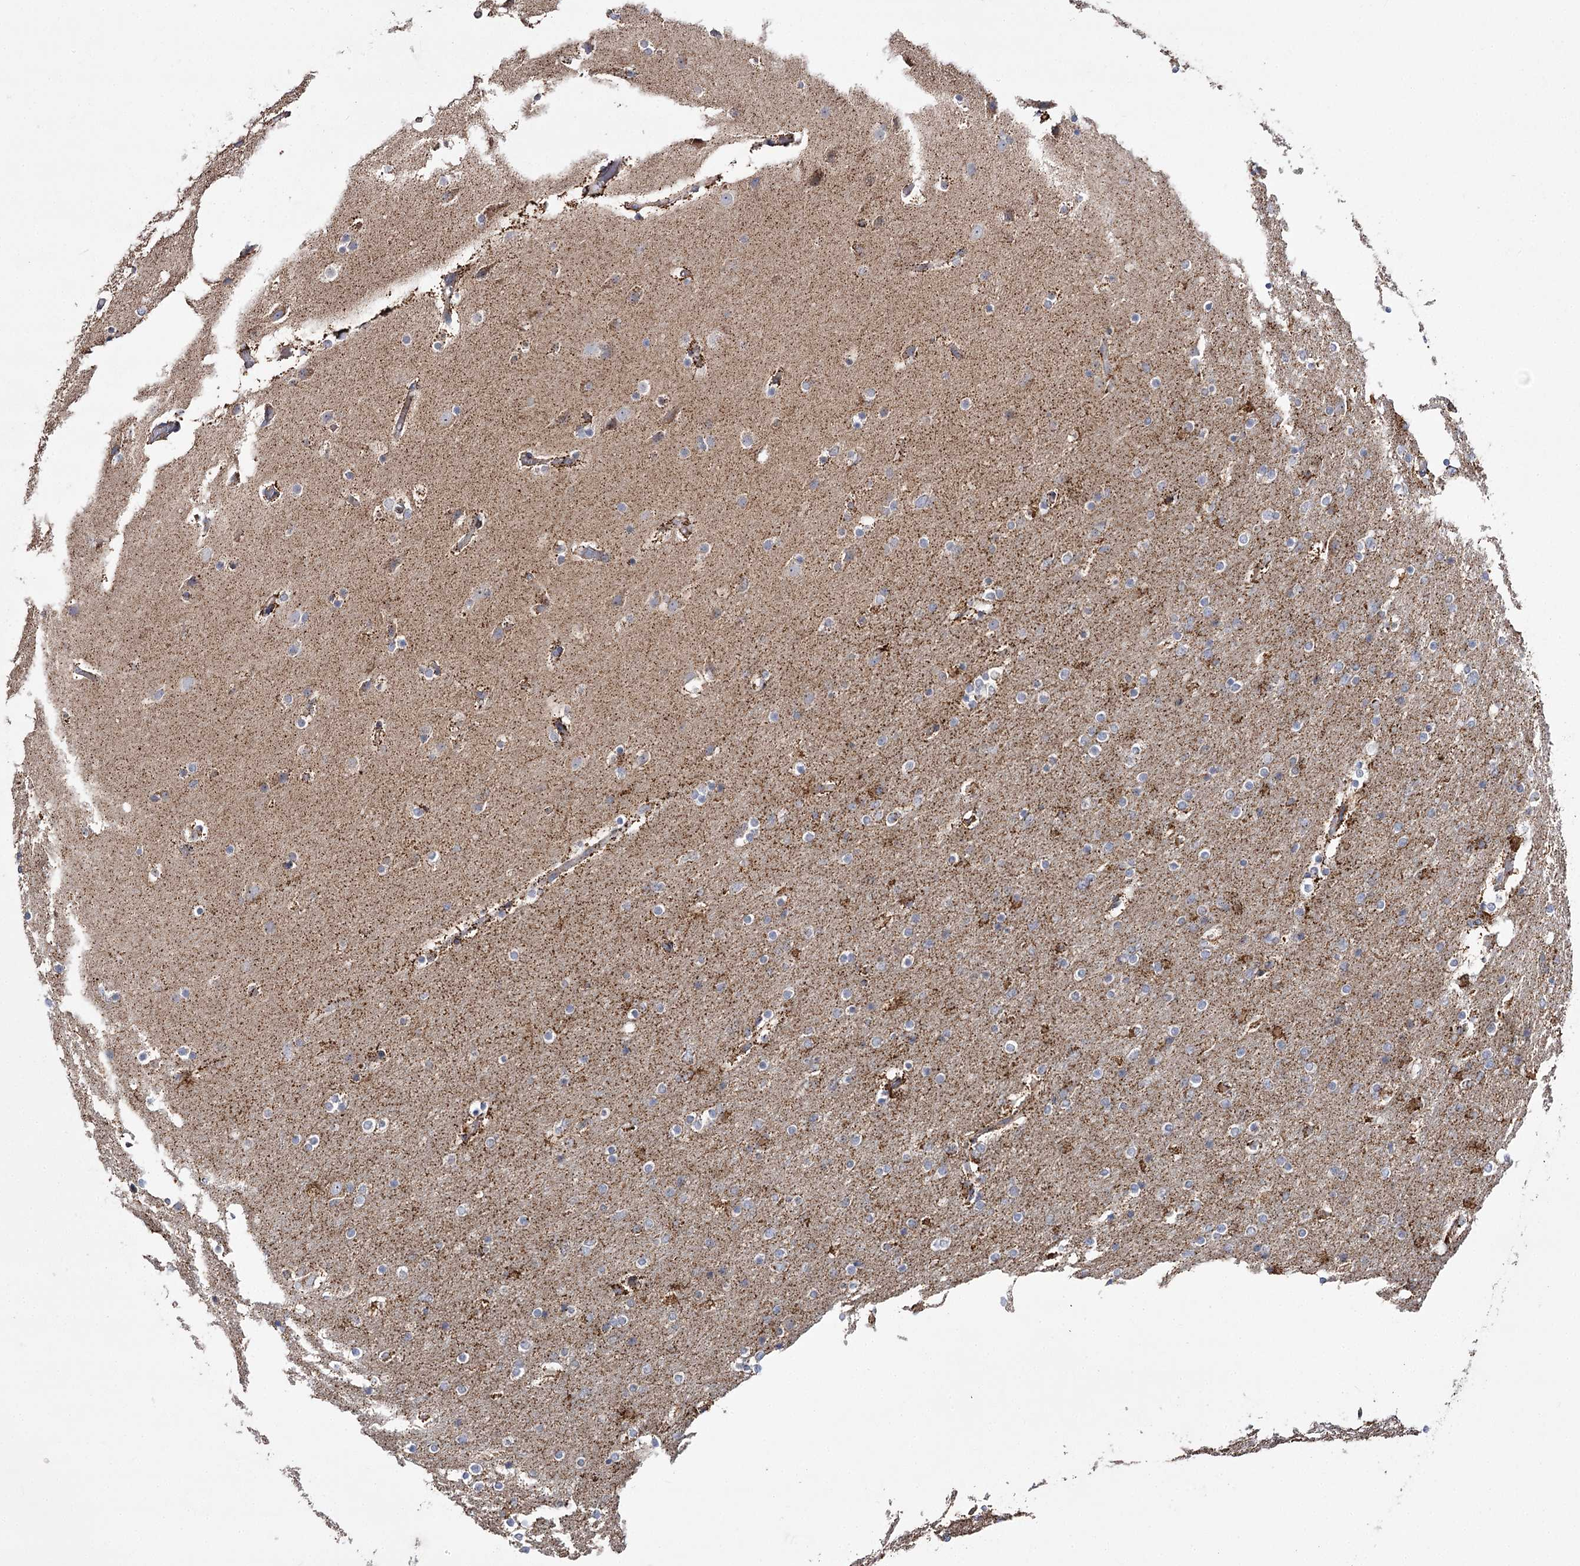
{"staining": {"intensity": "negative", "quantity": "none", "location": "none"}, "tissue": "glioma", "cell_type": "Tumor cells", "image_type": "cancer", "snomed": [{"axis": "morphology", "description": "Glioma, malignant, High grade"}, {"axis": "topography", "description": "Cerebral cortex"}], "caption": "Immunohistochemistry (IHC) image of human malignant glioma (high-grade) stained for a protein (brown), which shows no expression in tumor cells.", "gene": "NADK2", "patient": {"sex": "female", "age": 36}}